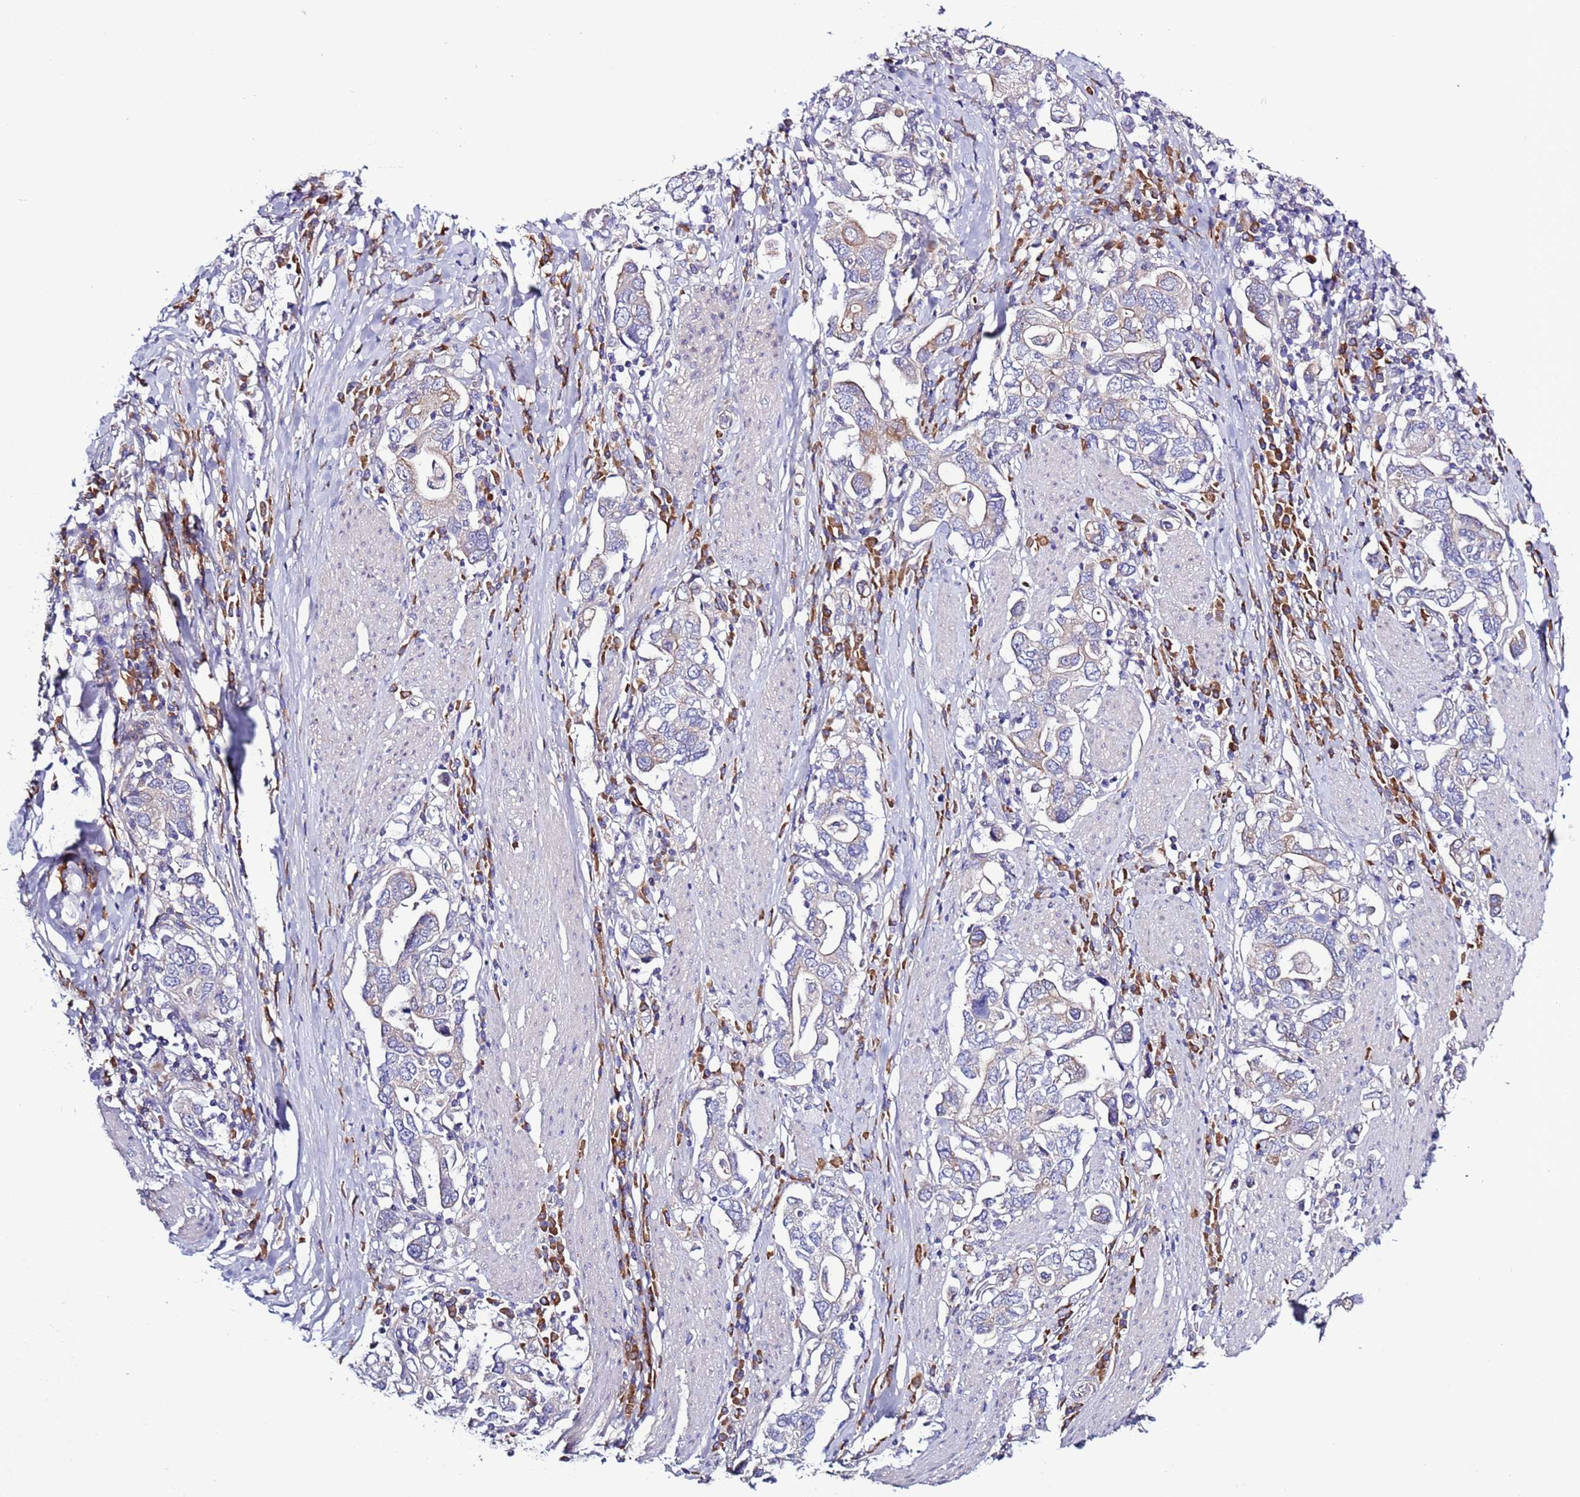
{"staining": {"intensity": "negative", "quantity": "none", "location": "none"}, "tissue": "stomach cancer", "cell_type": "Tumor cells", "image_type": "cancer", "snomed": [{"axis": "morphology", "description": "Adenocarcinoma, NOS"}, {"axis": "topography", "description": "Stomach, upper"}, {"axis": "topography", "description": "Stomach"}], "caption": "This is an immunohistochemistry (IHC) micrograph of adenocarcinoma (stomach). There is no positivity in tumor cells.", "gene": "SPCS1", "patient": {"sex": "male", "age": 62}}